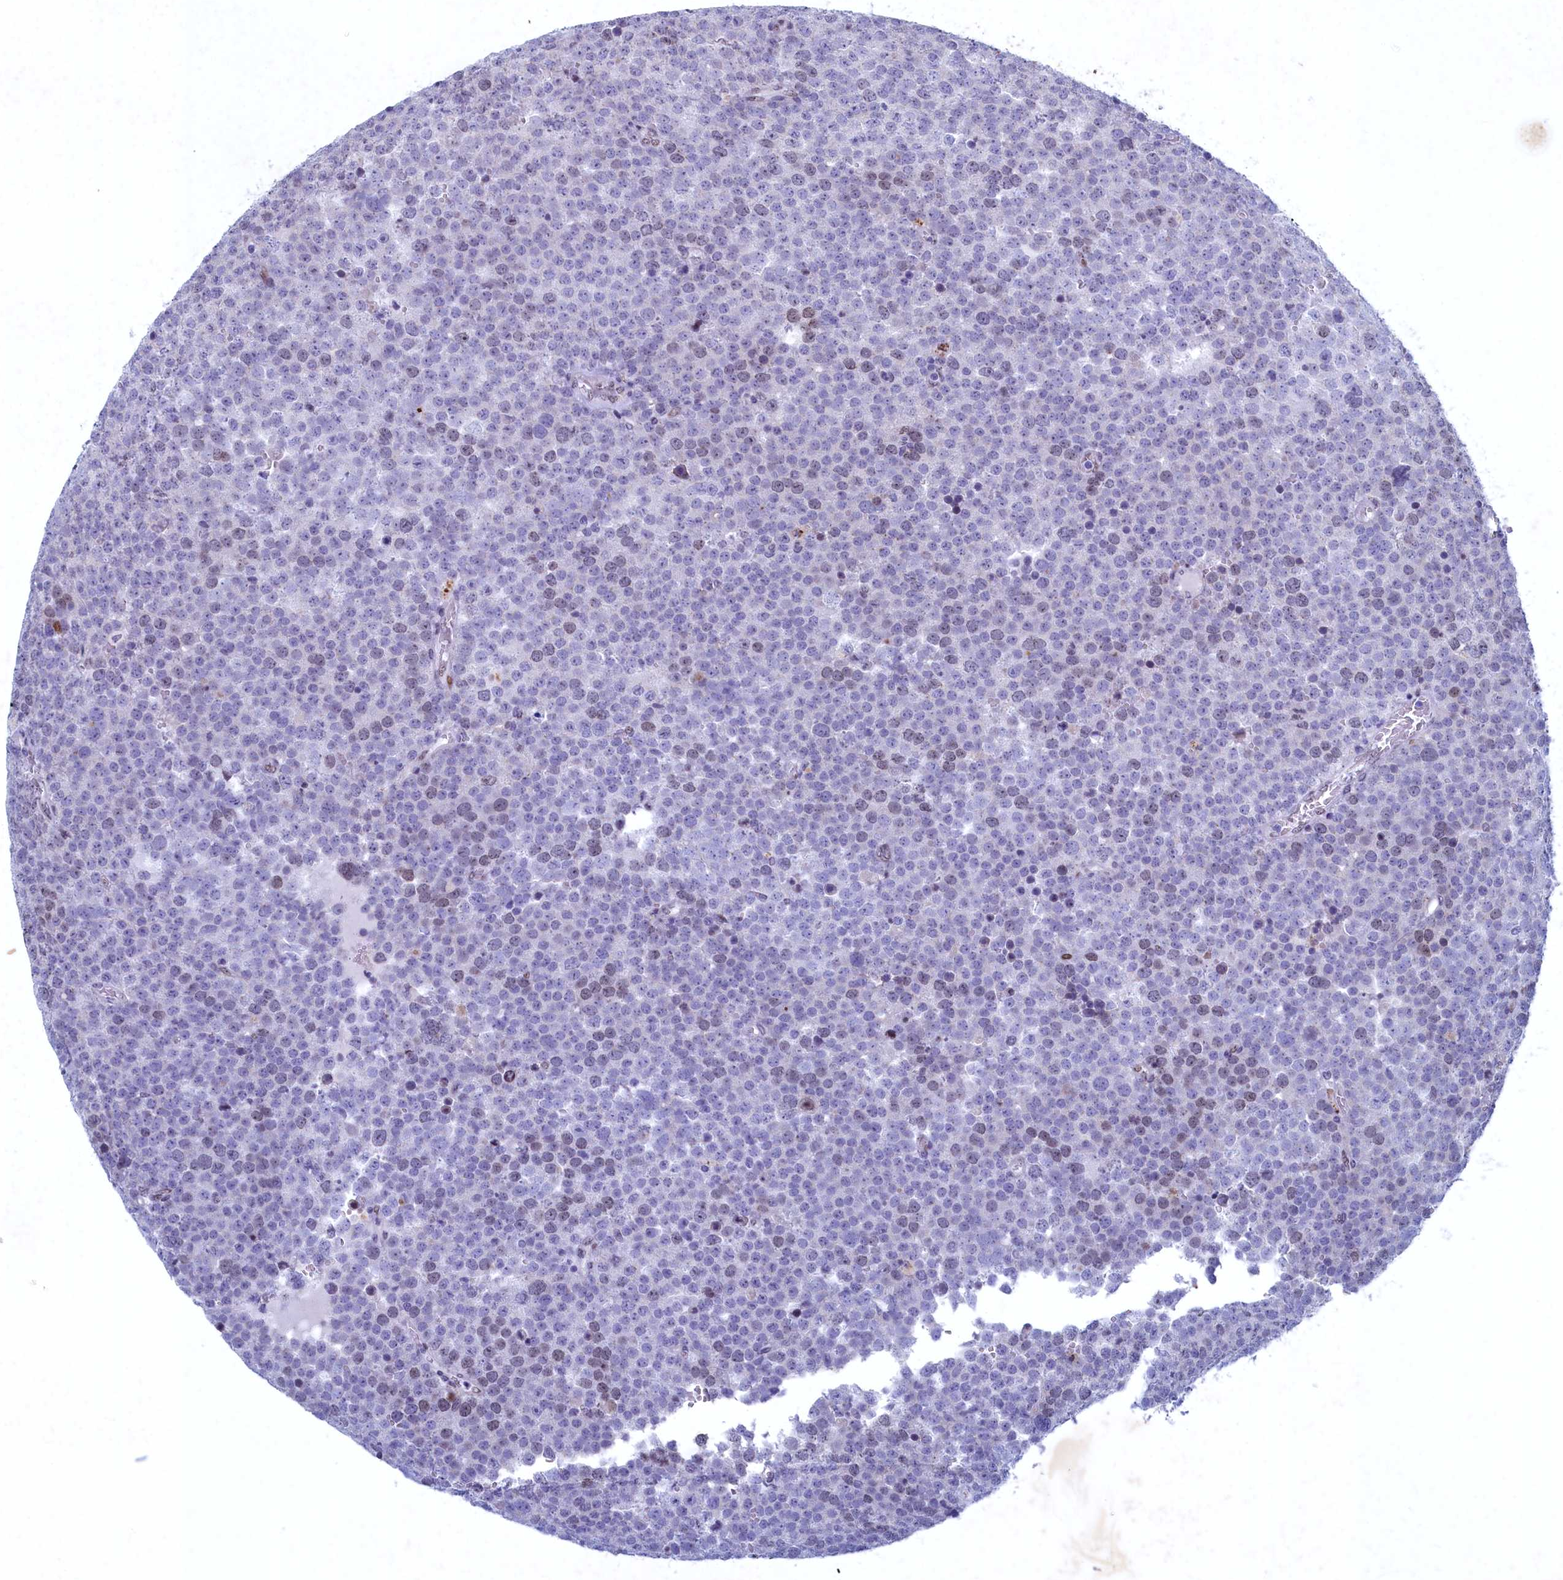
{"staining": {"intensity": "weak", "quantity": "25%-75%", "location": "nuclear"}, "tissue": "testis cancer", "cell_type": "Tumor cells", "image_type": "cancer", "snomed": [{"axis": "morphology", "description": "Seminoma, NOS"}, {"axis": "topography", "description": "Testis"}], "caption": "DAB (3,3'-diaminobenzidine) immunohistochemical staining of human testis cancer reveals weak nuclear protein positivity in about 25%-75% of tumor cells. Nuclei are stained in blue.", "gene": "WDR76", "patient": {"sex": "male", "age": 71}}